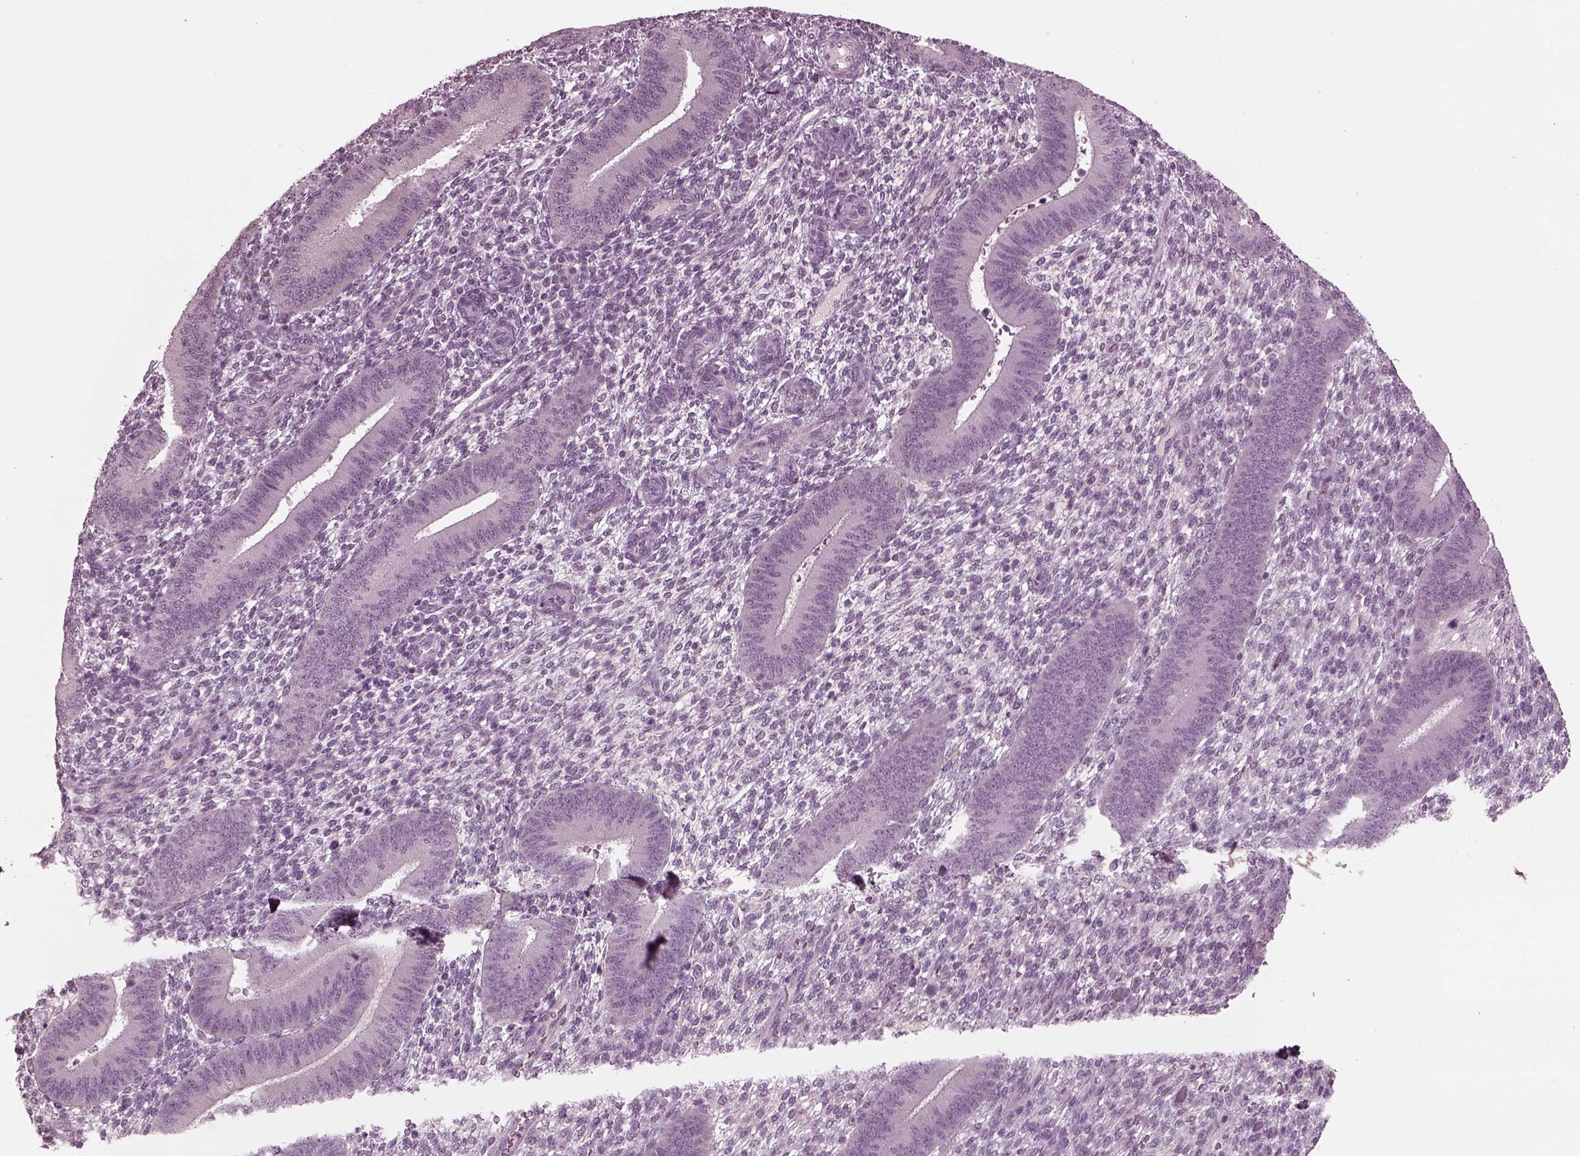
{"staining": {"intensity": "negative", "quantity": "none", "location": "none"}, "tissue": "endometrium", "cell_type": "Cells in endometrial stroma", "image_type": "normal", "snomed": [{"axis": "morphology", "description": "Normal tissue, NOS"}, {"axis": "topography", "description": "Endometrium"}], "caption": "Histopathology image shows no protein staining in cells in endometrial stroma of unremarkable endometrium.", "gene": "CLCN4", "patient": {"sex": "female", "age": 39}}